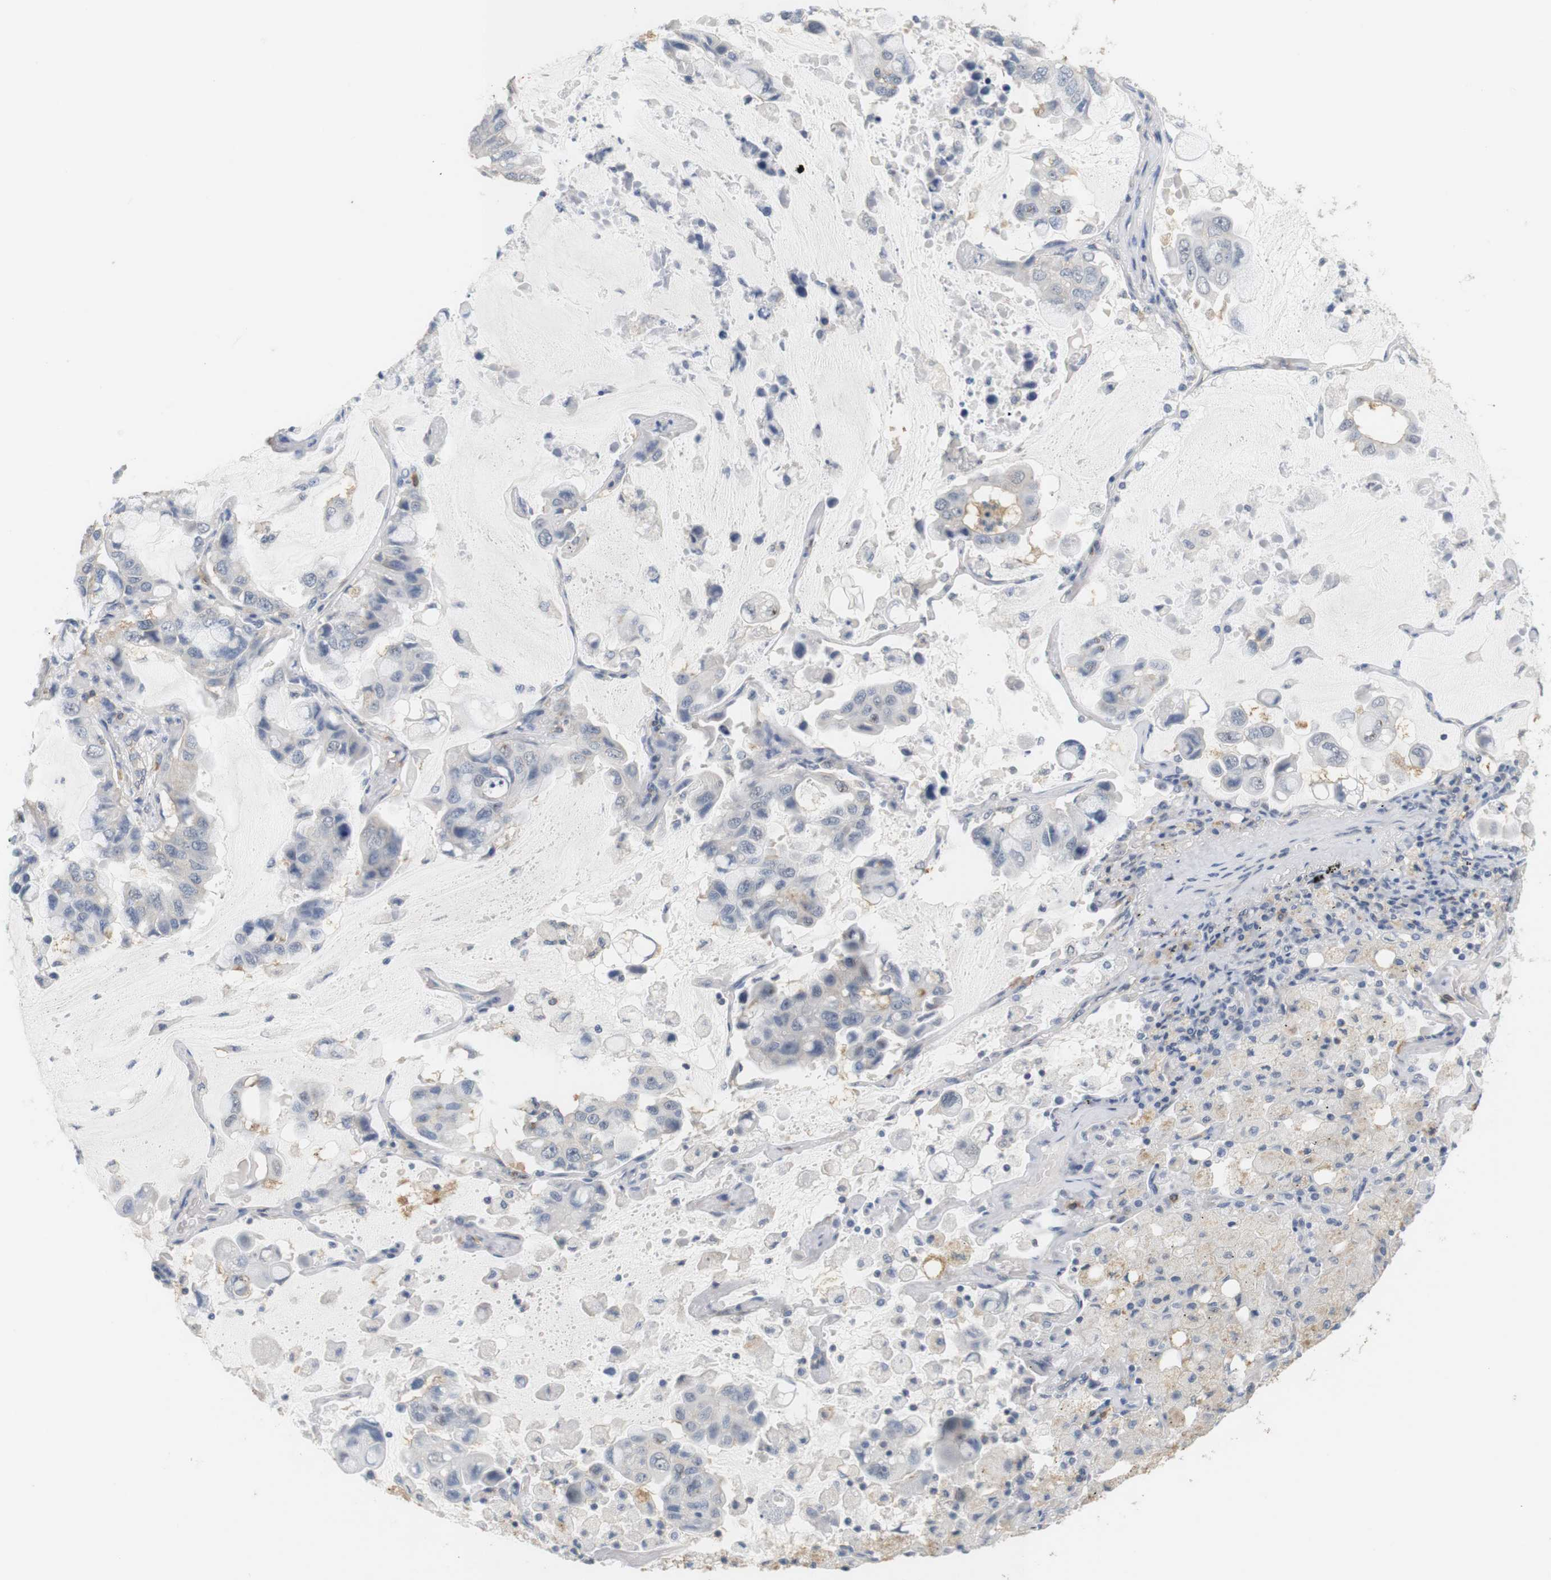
{"staining": {"intensity": "negative", "quantity": "none", "location": "none"}, "tissue": "lung cancer", "cell_type": "Tumor cells", "image_type": "cancer", "snomed": [{"axis": "morphology", "description": "Adenocarcinoma, NOS"}, {"axis": "topography", "description": "Lung"}], "caption": "This is an immunohistochemistry (IHC) micrograph of human adenocarcinoma (lung). There is no expression in tumor cells.", "gene": "OSR1", "patient": {"sex": "male", "age": 64}}